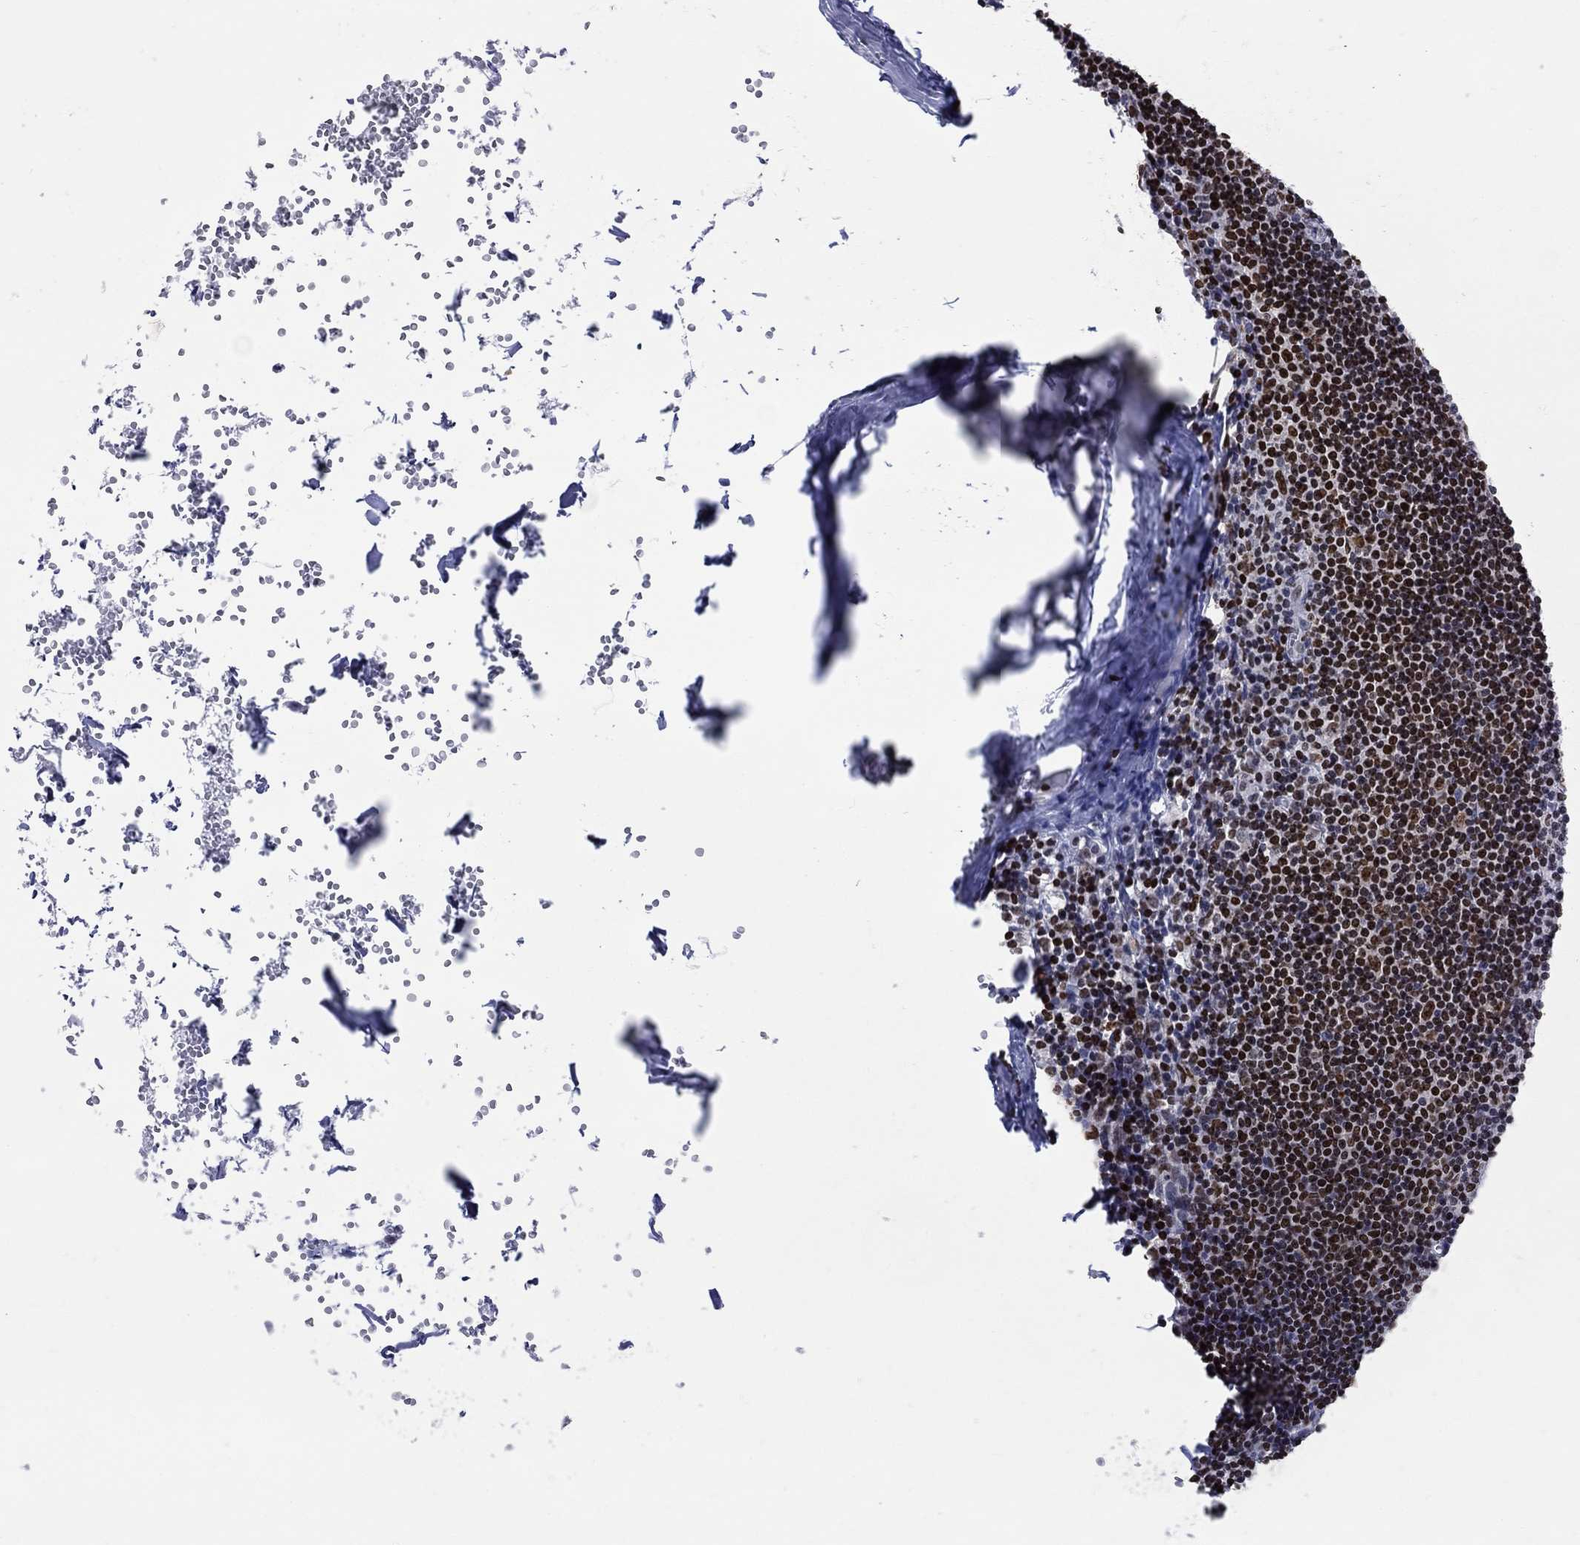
{"staining": {"intensity": "strong", "quantity": "25%-75%", "location": "nuclear"}, "tissue": "lymph node", "cell_type": "Non-germinal center cells", "image_type": "normal", "snomed": [{"axis": "morphology", "description": "Normal tissue, NOS"}, {"axis": "topography", "description": "Lymph node"}], "caption": "Protein expression analysis of normal lymph node reveals strong nuclear staining in approximately 25%-75% of non-germinal center cells.", "gene": "HMGA1", "patient": {"sex": "male", "age": 59}}